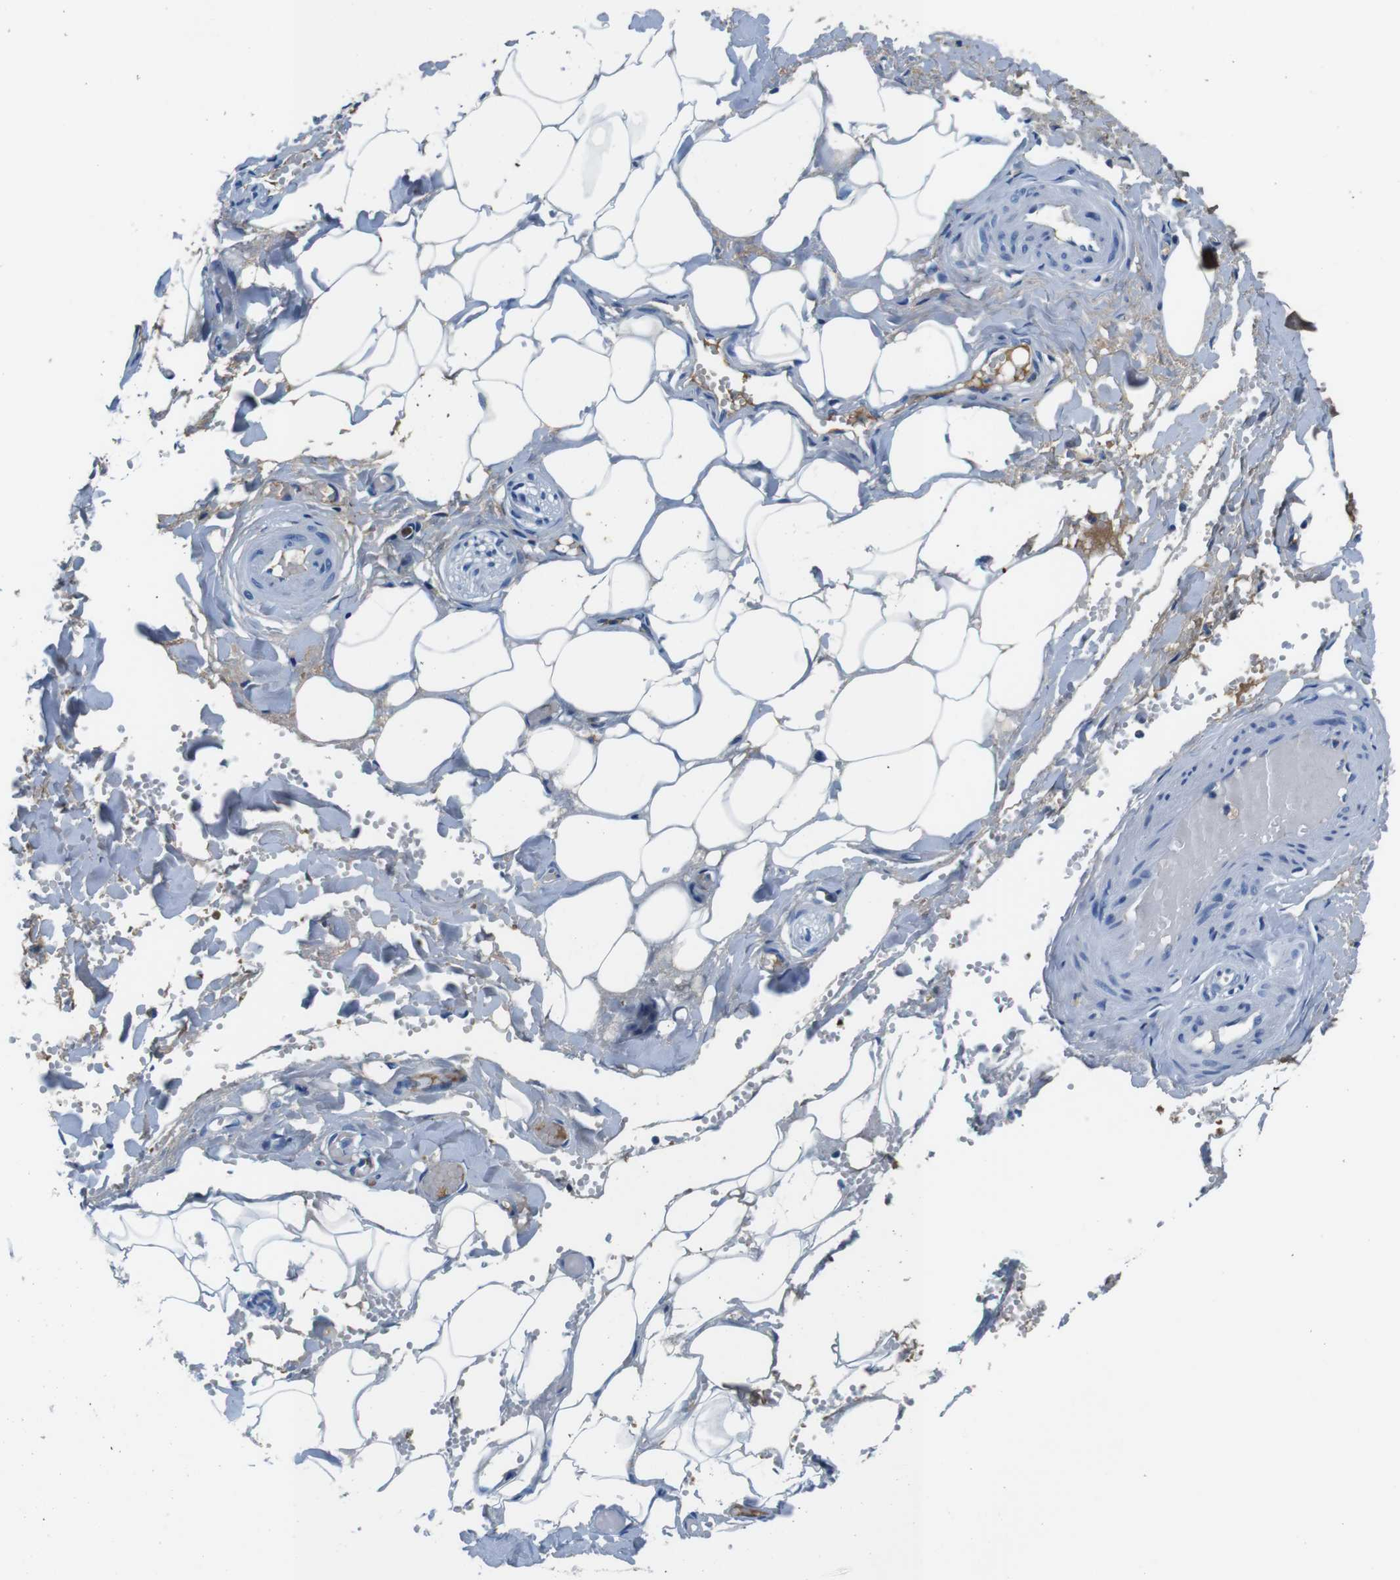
{"staining": {"intensity": "weak", "quantity": "25%-75%", "location": "cytoplasmic/membranous"}, "tissue": "adipose tissue", "cell_type": "Adipocytes", "image_type": "normal", "snomed": [{"axis": "morphology", "description": "Normal tissue, NOS"}, {"axis": "topography", "description": "Soft tissue"}, {"axis": "topography", "description": "Vascular tissue"}], "caption": "An immunohistochemistry (IHC) photomicrograph of benign tissue is shown. Protein staining in brown highlights weak cytoplasmic/membranous positivity in adipose tissue within adipocytes.", "gene": "IGKC", "patient": {"sex": "female", "age": 35}}